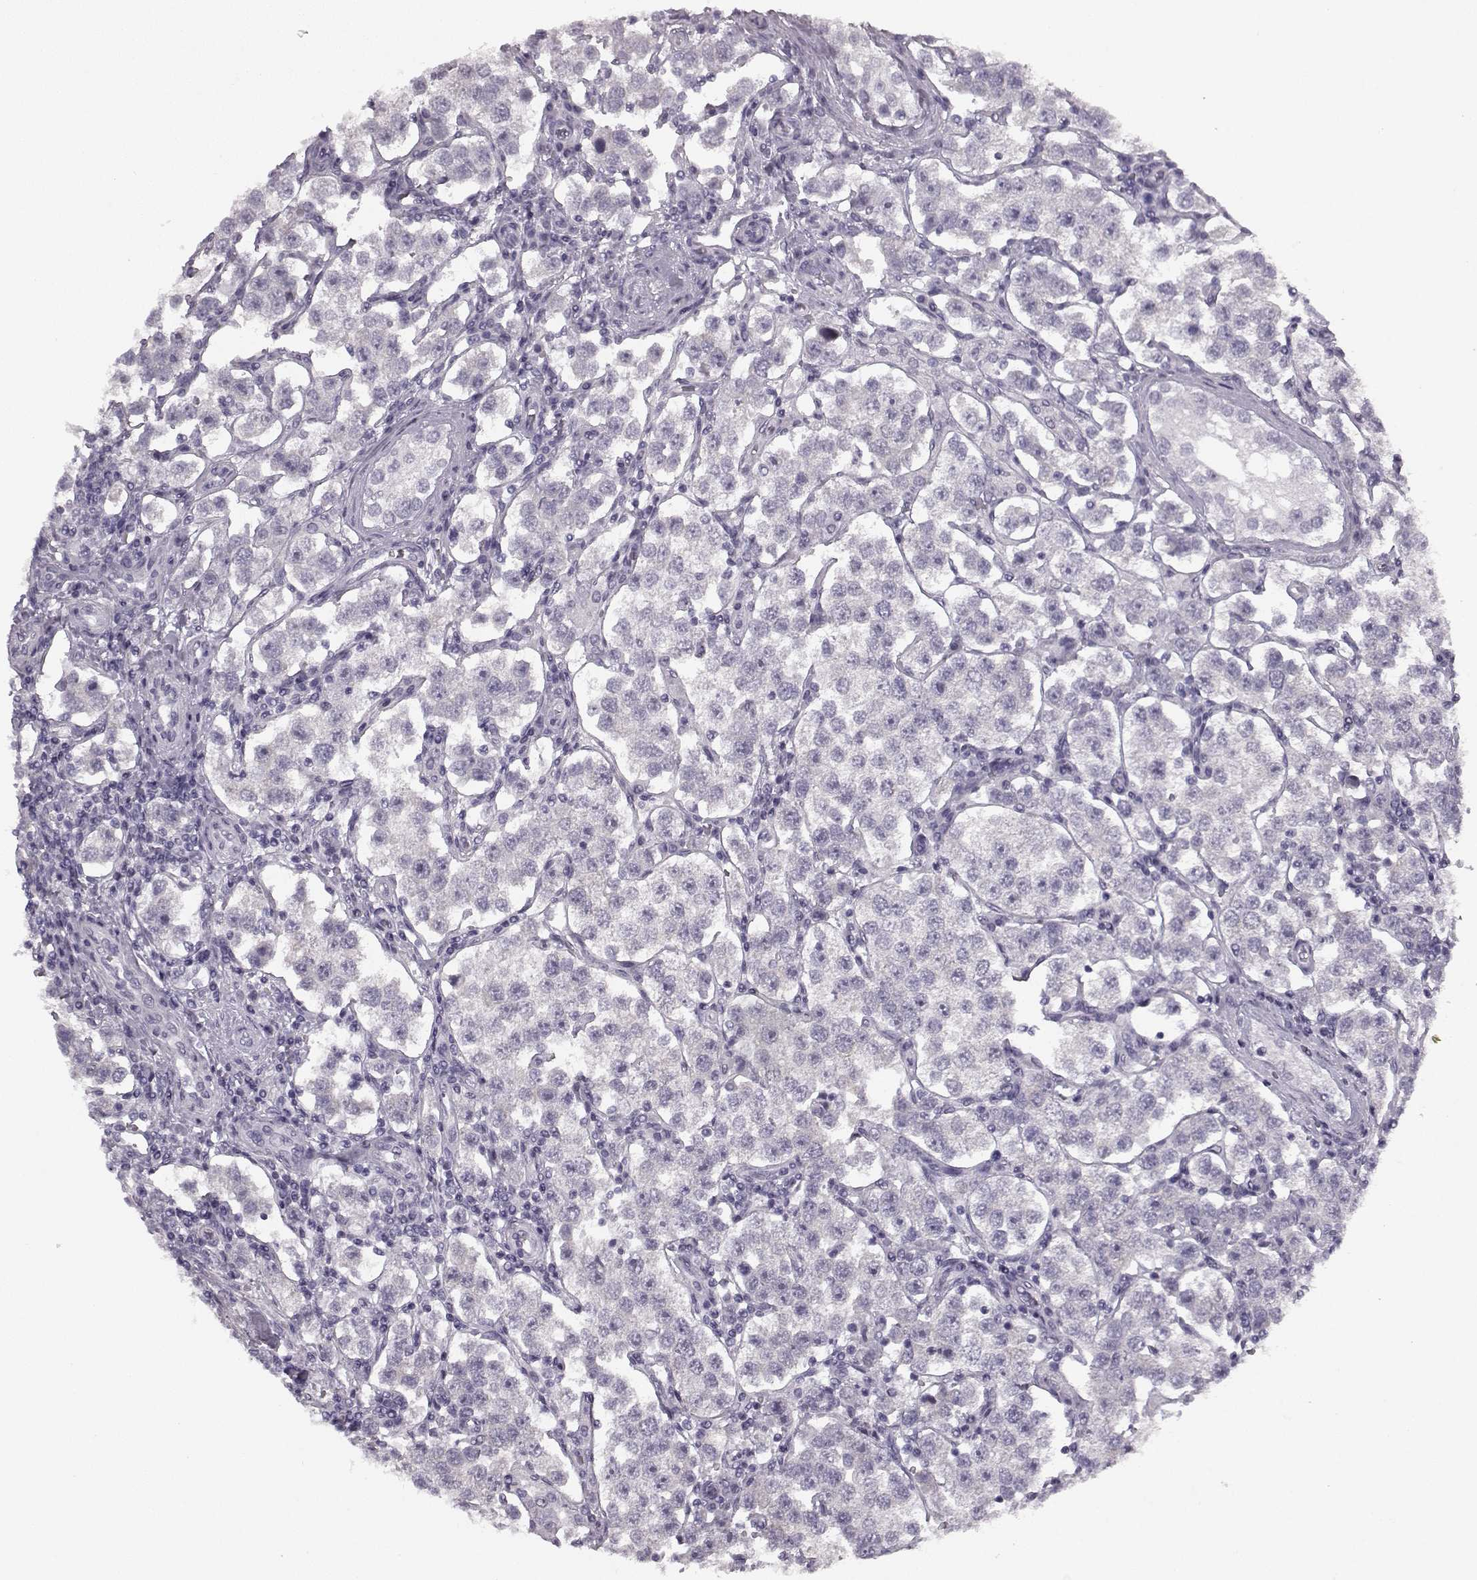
{"staining": {"intensity": "negative", "quantity": "none", "location": "none"}, "tissue": "testis cancer", "cell_type": "Tumor cells", "image_type": "cancer", "snomed": [{"axis": "morphology", "description": "Seminoma, NOS"}, {"axis": "topography", "description": "Testis"}], "caption": "A high-resolution histopathology image shows immunohistochemistry staining of testis cancer, which displays no significant expression in tumor cells.", "gene": "SEMG2", "patient": {"sex": "male", "age": 37}}